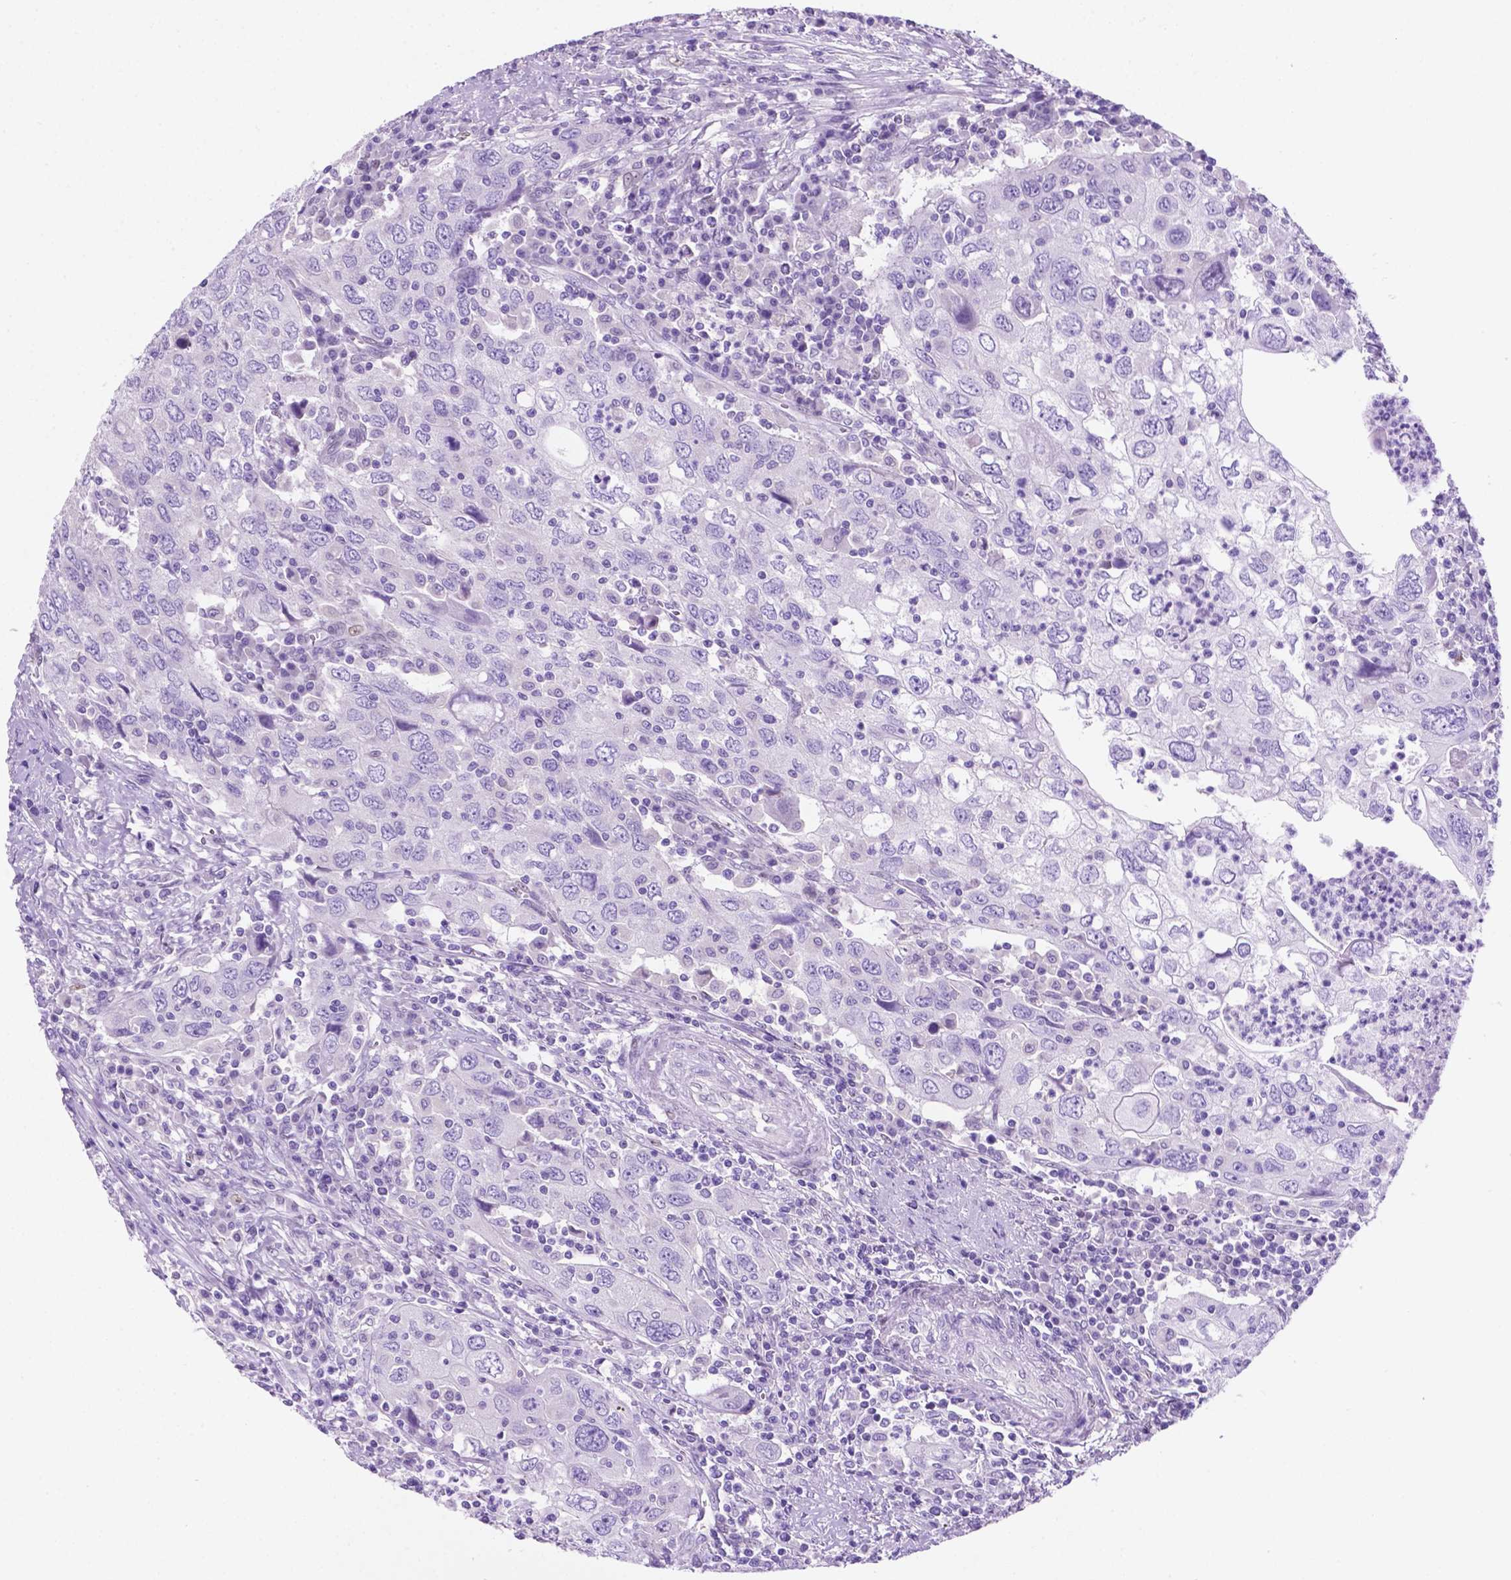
{"staining": {"intensity": "negative", "quantity": "none", "location": "none"}, "tissue": "urothelial cancer", "cell_type": "Tumor cells", "image_type": "cancer", "snomed": [{"axis": "morphology", "description": "Urothelial carcinoma, High grade"}, {"axis": "topography", "description": "Urinary bladder"}], "caption": "The IHC micrograph has no significant positivity in tumor cells of urothelial cancer tissue. (IHC, brightfield microscopy, high magnification).", "gene": "TMEM210", "patient": {"sex": "male", "age": 76}}